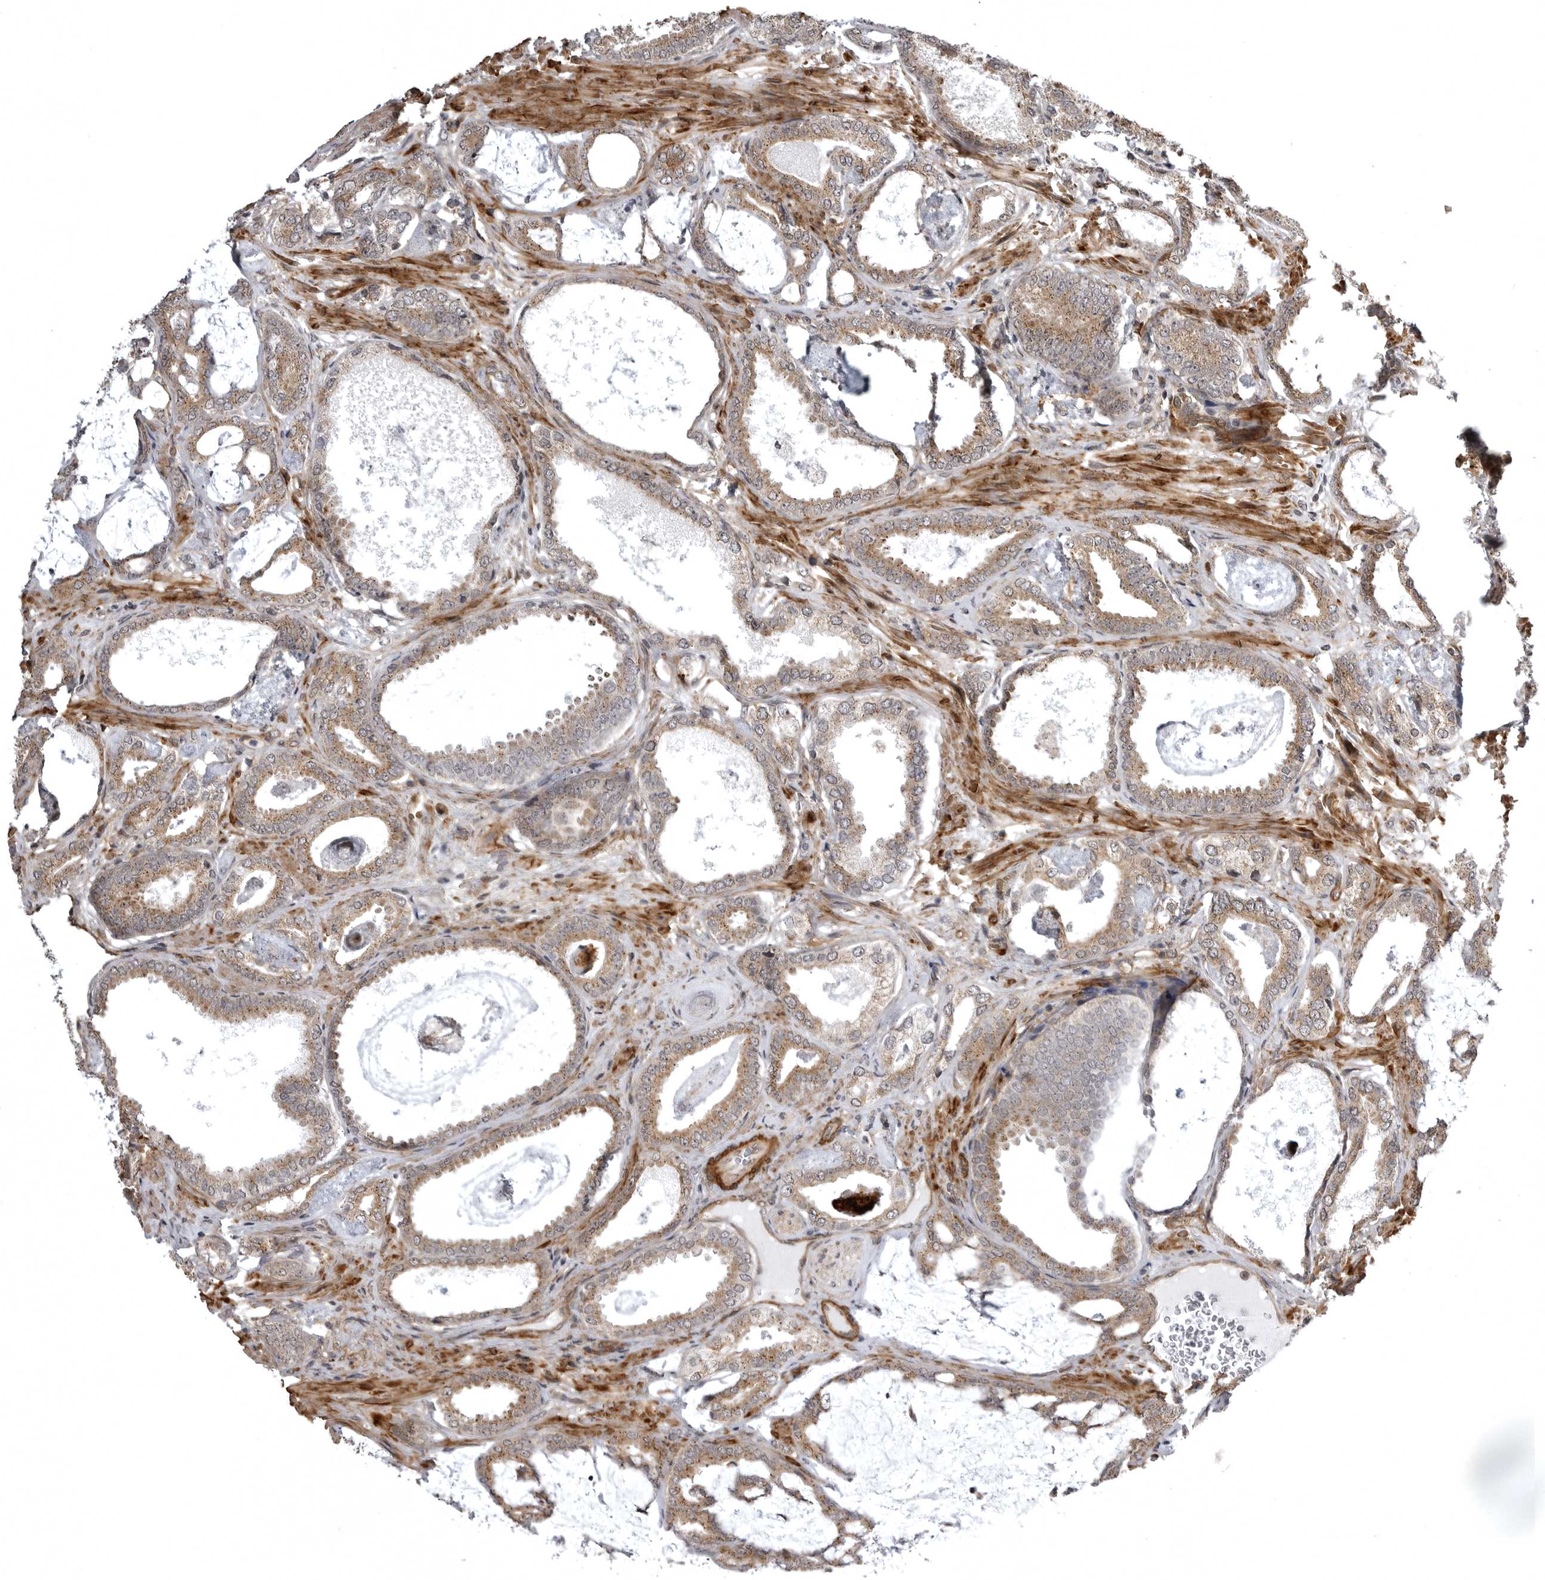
{"staining": {"intensity": "moderate", "quantity": ">75%", "location": "cytoplasmic/membranous"}, "tissue": "prostate cancer", "cell_type": "Tumor cells", "image_type": "cancer", "snomed": [{"axis": "morphology", "description": "Adenocarcinoma, Low grade"}, {"axis": "topography", "description": "Prostate"}], "caption": "Prostate cancer (adenocarcinoma (low-grade)) stained for a protein displays moderate cytoplasmic/membranous positivity in tumor cells. (DAB (3,3'-diaminobenzidine) IHC, brown staining for protein, blue staining for nuclei).", "gene": "SNX16", "patient": {"sex": "male", "age": 71}}